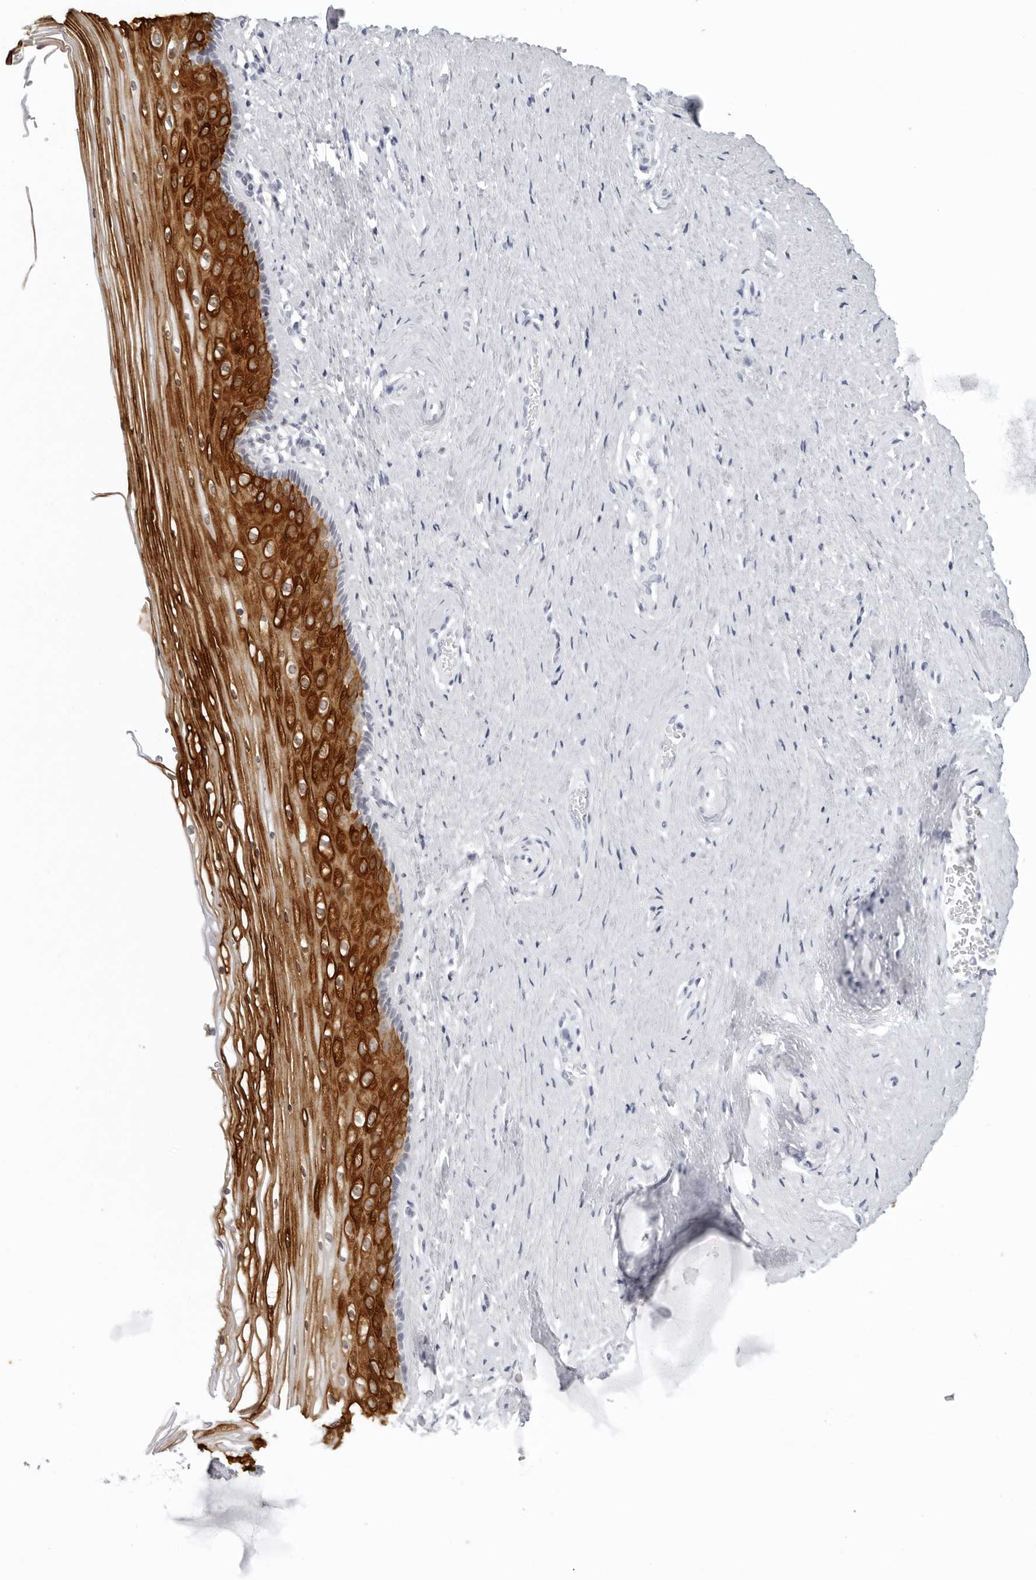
{"staining": {"intensity": "strong", "quantity": "25%-75%", "location": "cytoplasmic/membranous"}, "tissue": "vagina", "cell_type": "Squamous epithelial cells", "image_type": "normal", "snomed": [{"axis": "morphology", "description": "Normal tissue, NOS"}, {"axis": "topography", "description": "Vagina"}], "caption": "IHC histopathology image of benign vagina stained for a protein (brown), which shows high levels of strong cytoplasmic/membranous staining in about 25%-75% of squamous epithelial cells.", "gene": "KLK9", "patient": {"sex": "female", "age": 46}}